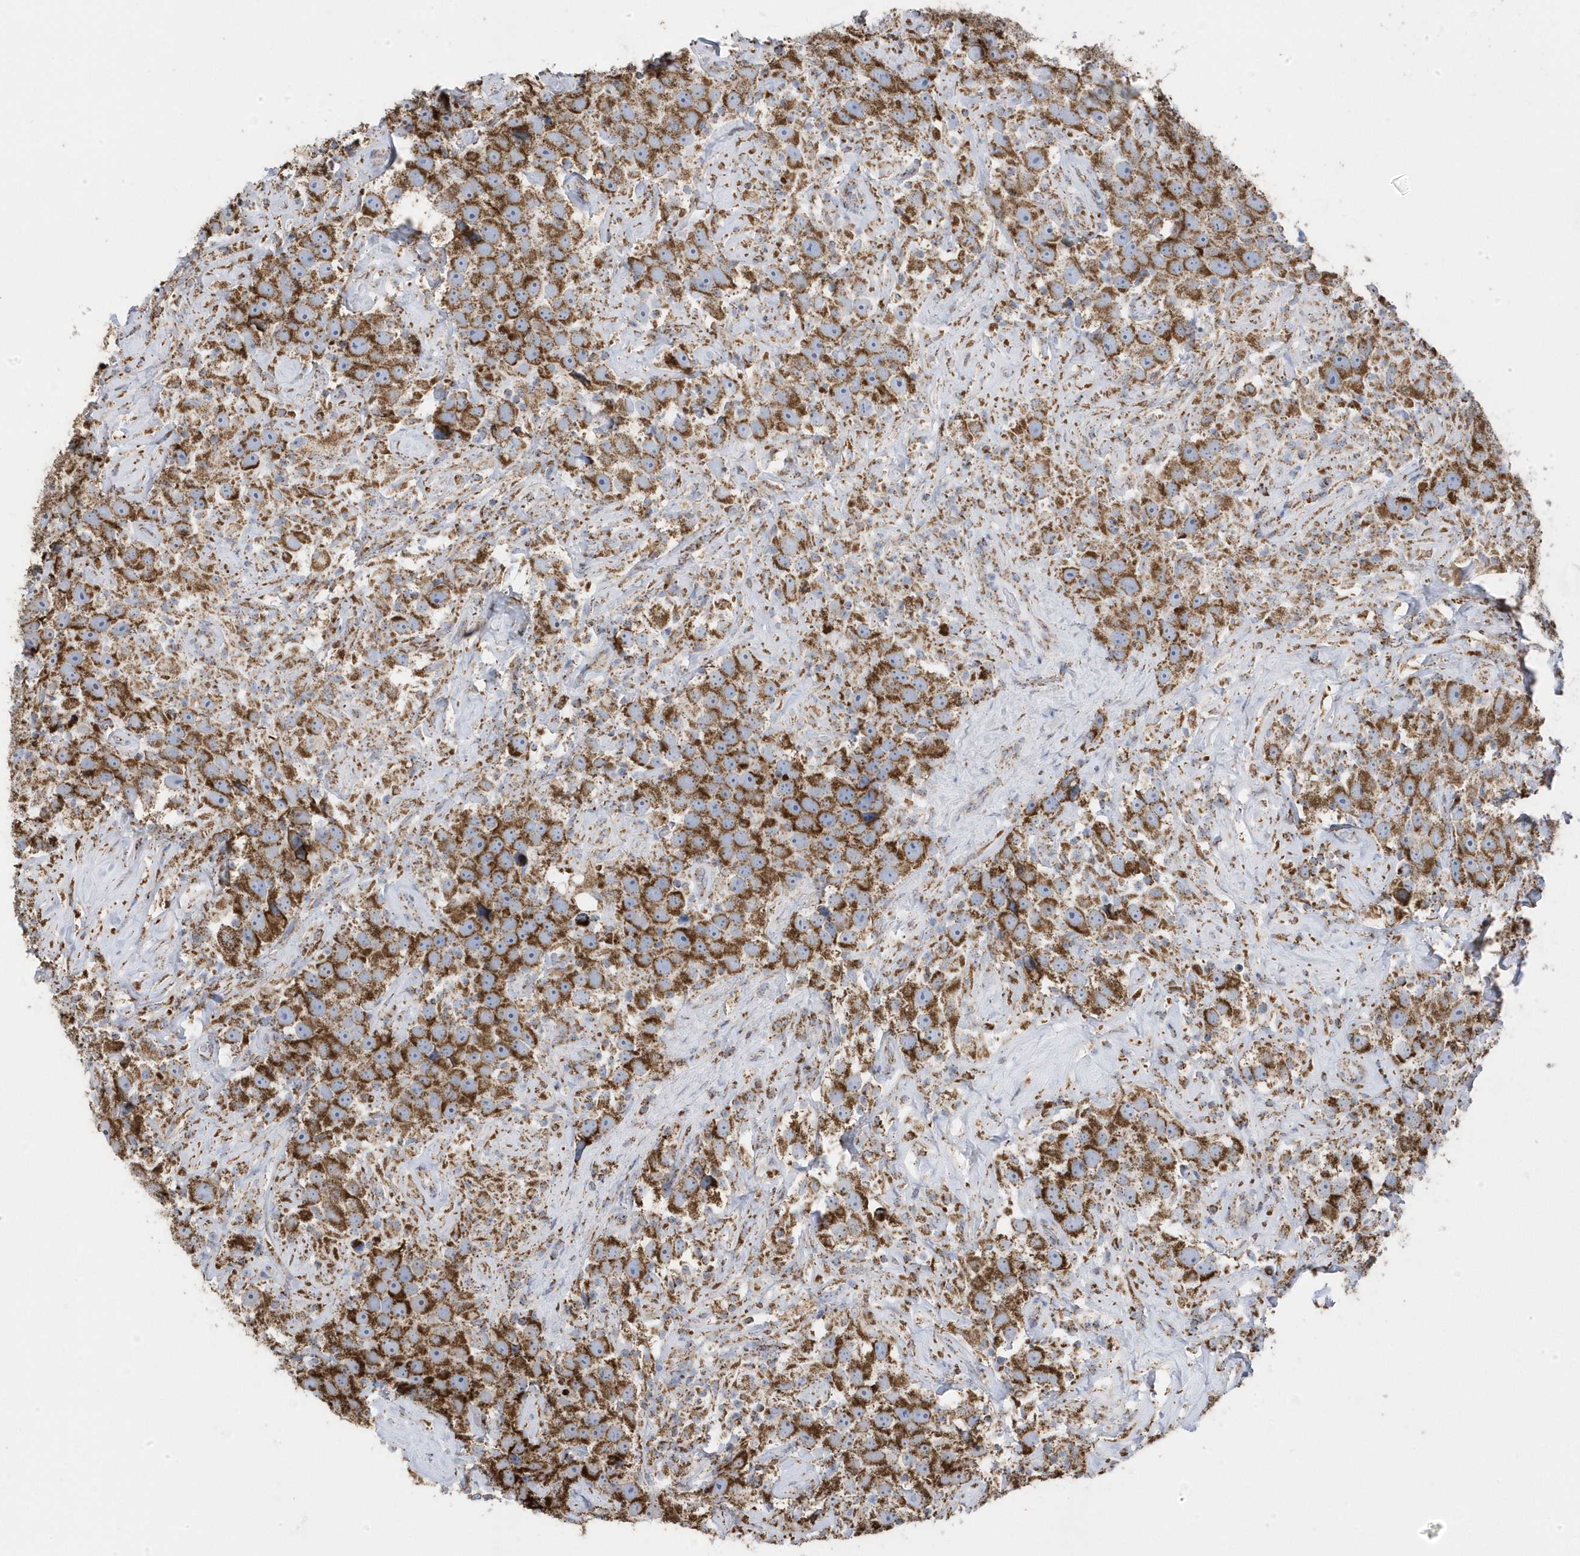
{"staining": {"intensity": "moderate", "quantity": ">75%", "location": "cytoplasmic/membranous"}, "tissue": "testis cancer", "cell_type": "Tumor cells", "image_type": "cancer", "snomed": [{"axis": "morphology", "description": "Seminoma, NOS"}, {"axis": "topography", "description": "Testis"}], "caption": "An image of human testis cancer stained for a protein exhibits moderate cytoplasmic/membranous brown staining in tumor cells. (Brightfield microscopy of DAB IHC at high magnification).", "gene": "GTPBP8", "patient": {"sex": "male", "age": 49}}